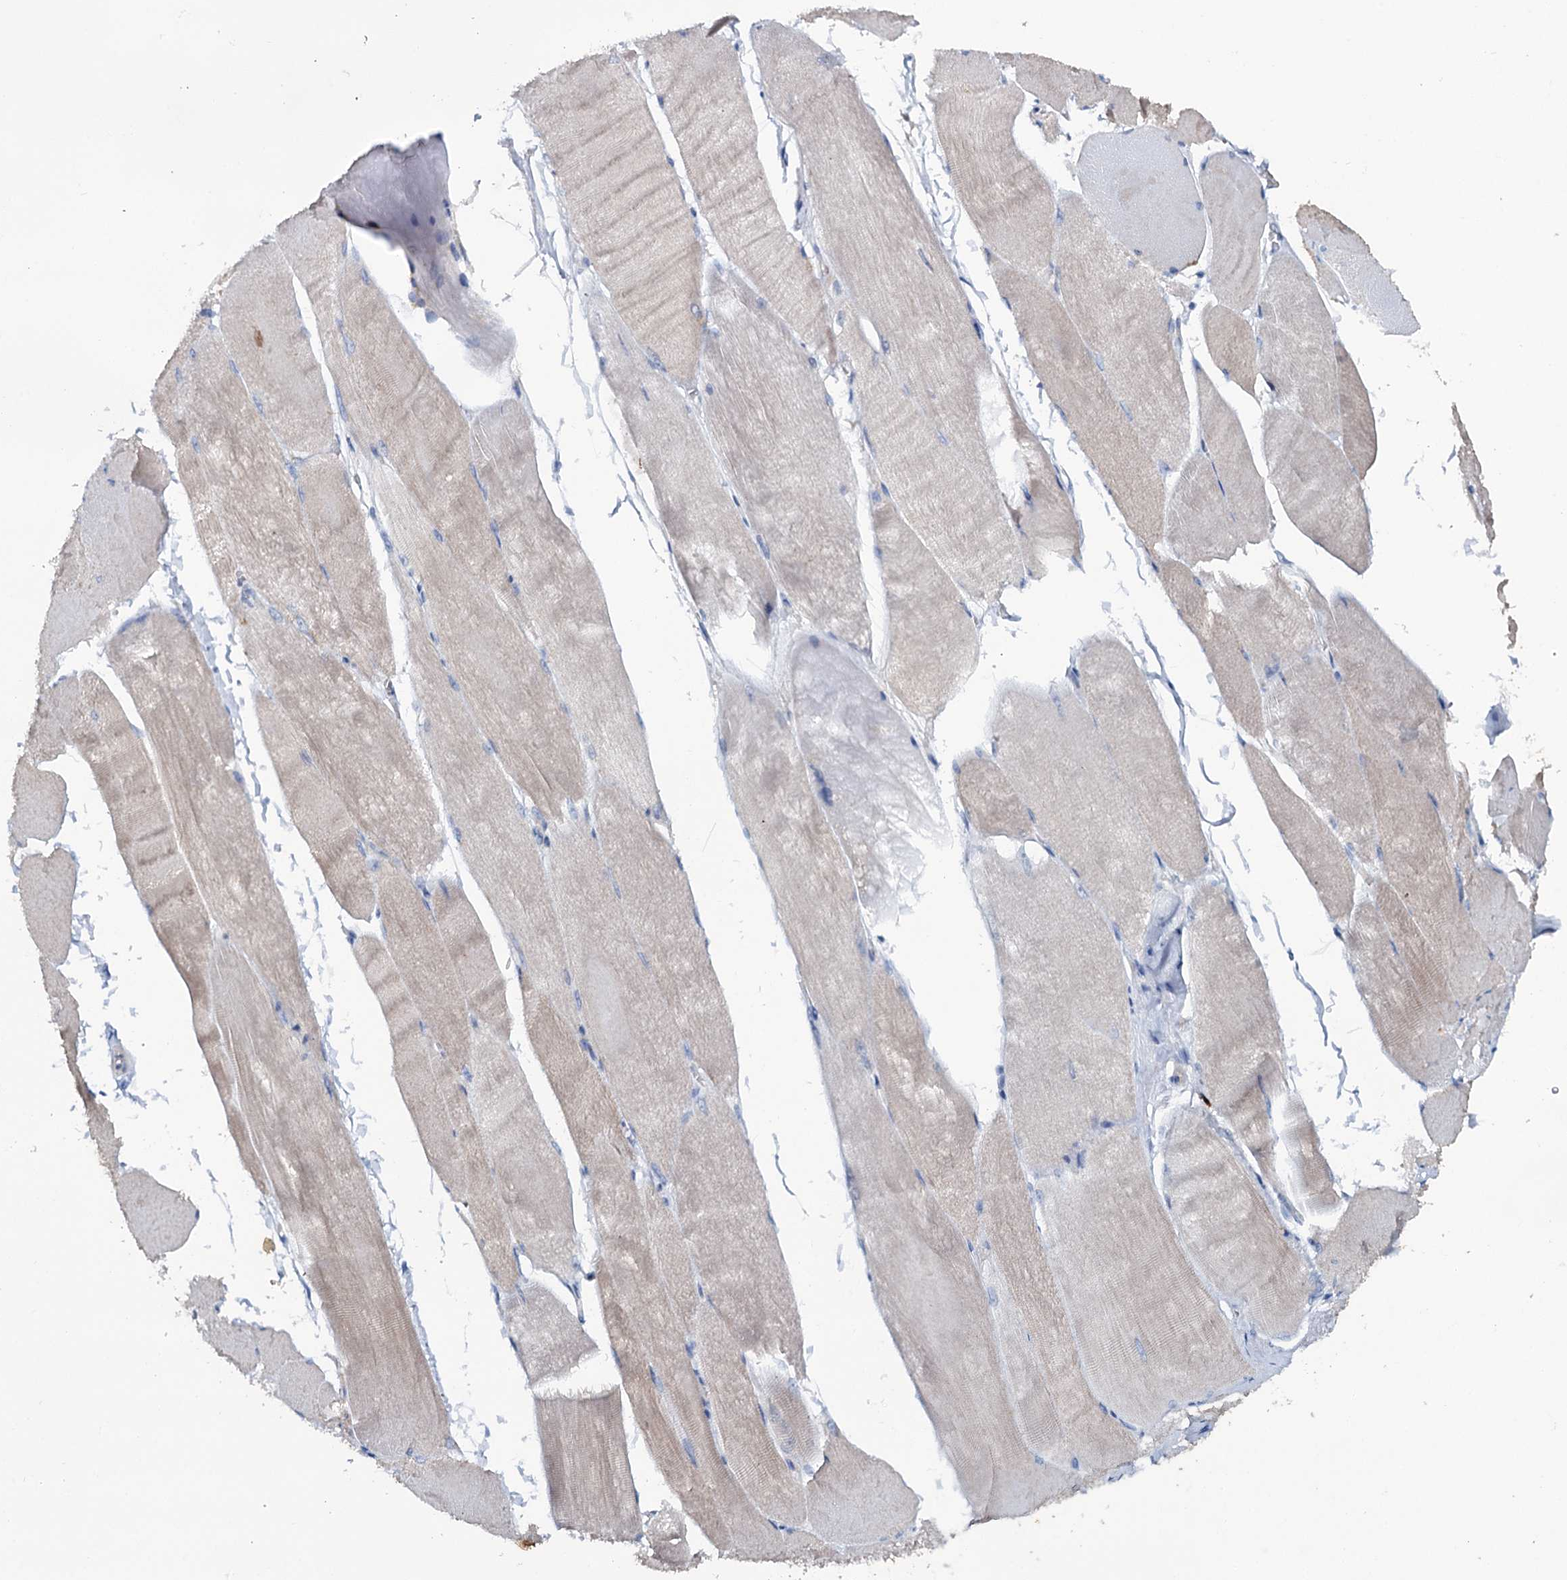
{"staining": {"intensity": "weak", "quantity": ">75%", "location": "cytoplasmic/membranous"}, "tissue": "skeletal muscle", "cell_type": "Myocytes", "image_type": "normal", "snomed": [{"axis": "morphology", "description": "Normal tissue, NOS"}, {"axis": "morphology", "description": "Basal cell carcinoma"}, {"axis": "topography", "description": "Skeletal muscle"}], "caption": "Normal skeletal muscle was stained to show a protein in brown. There is low levels of weak cytoplasmic/membranous expression in about >75% of myocytes. The staining was performed using DAB (3,3'-diaminobenzidine), with brown indicating positive protein expression. Nuclei are stained blue with hematoxylin.", "gene": "FAM111B", "patient": {"sex": "female", "age": 64}}